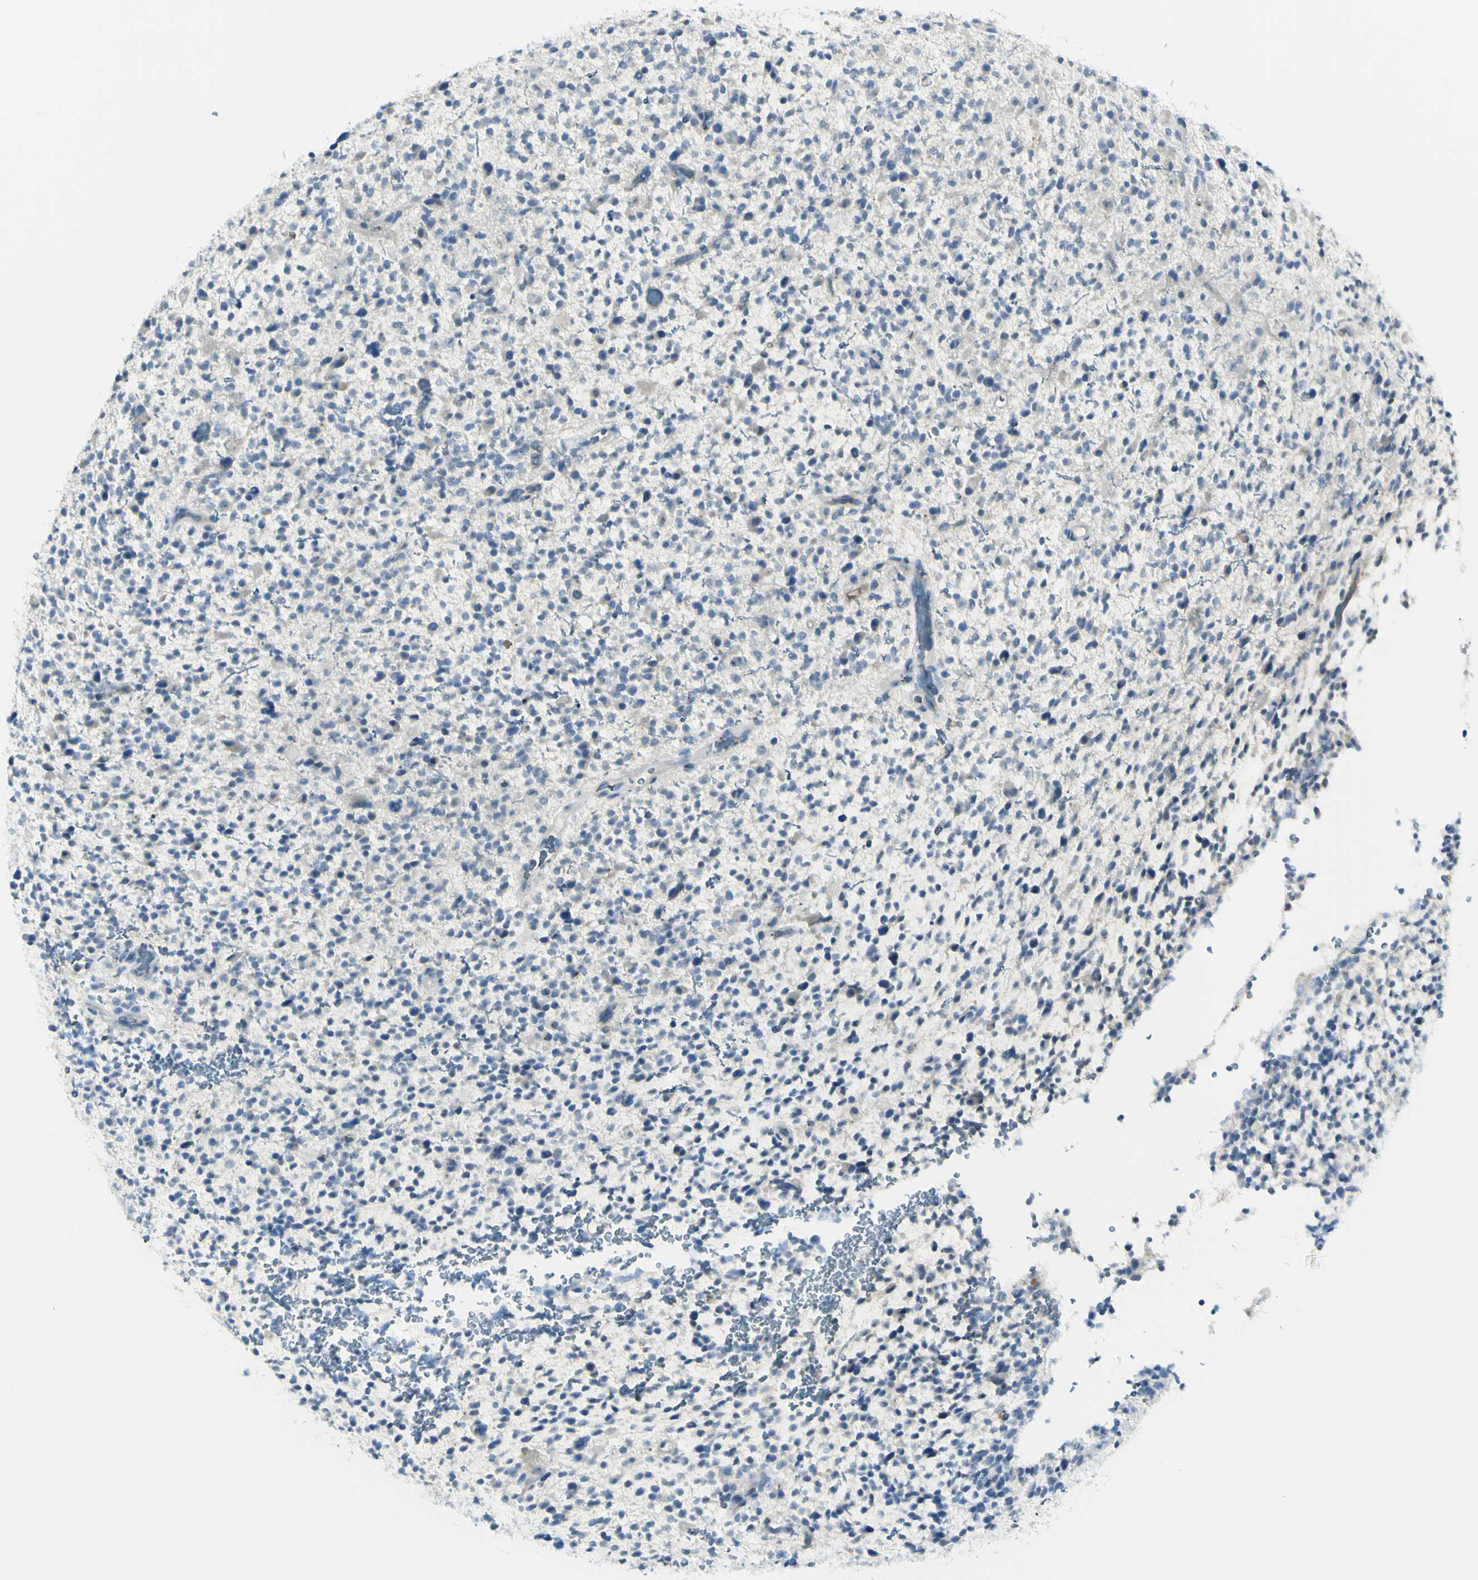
{"staining": {"intensity": "negative", "quantity": "none", "location": "none"}, "tissue": "glioma", "cell_type": "Tumor cells", "image_type": "cancer", "snomed": [{"axis": "morphology", "description": "Glioma, malignant, High grade"}, {"axis": "topography", "description": "Brain"}], "caption": "The histopathology image displays no staining of tumor cells in high-grade glioma (malignant). The staining is performed using DAB (3,3'-diaminobenzidine) brown chromogen with nuclei counter-stained in using hematoxylin.", "gene": "B4GALT1", "patient": {"sex": "male", "age": 48}}